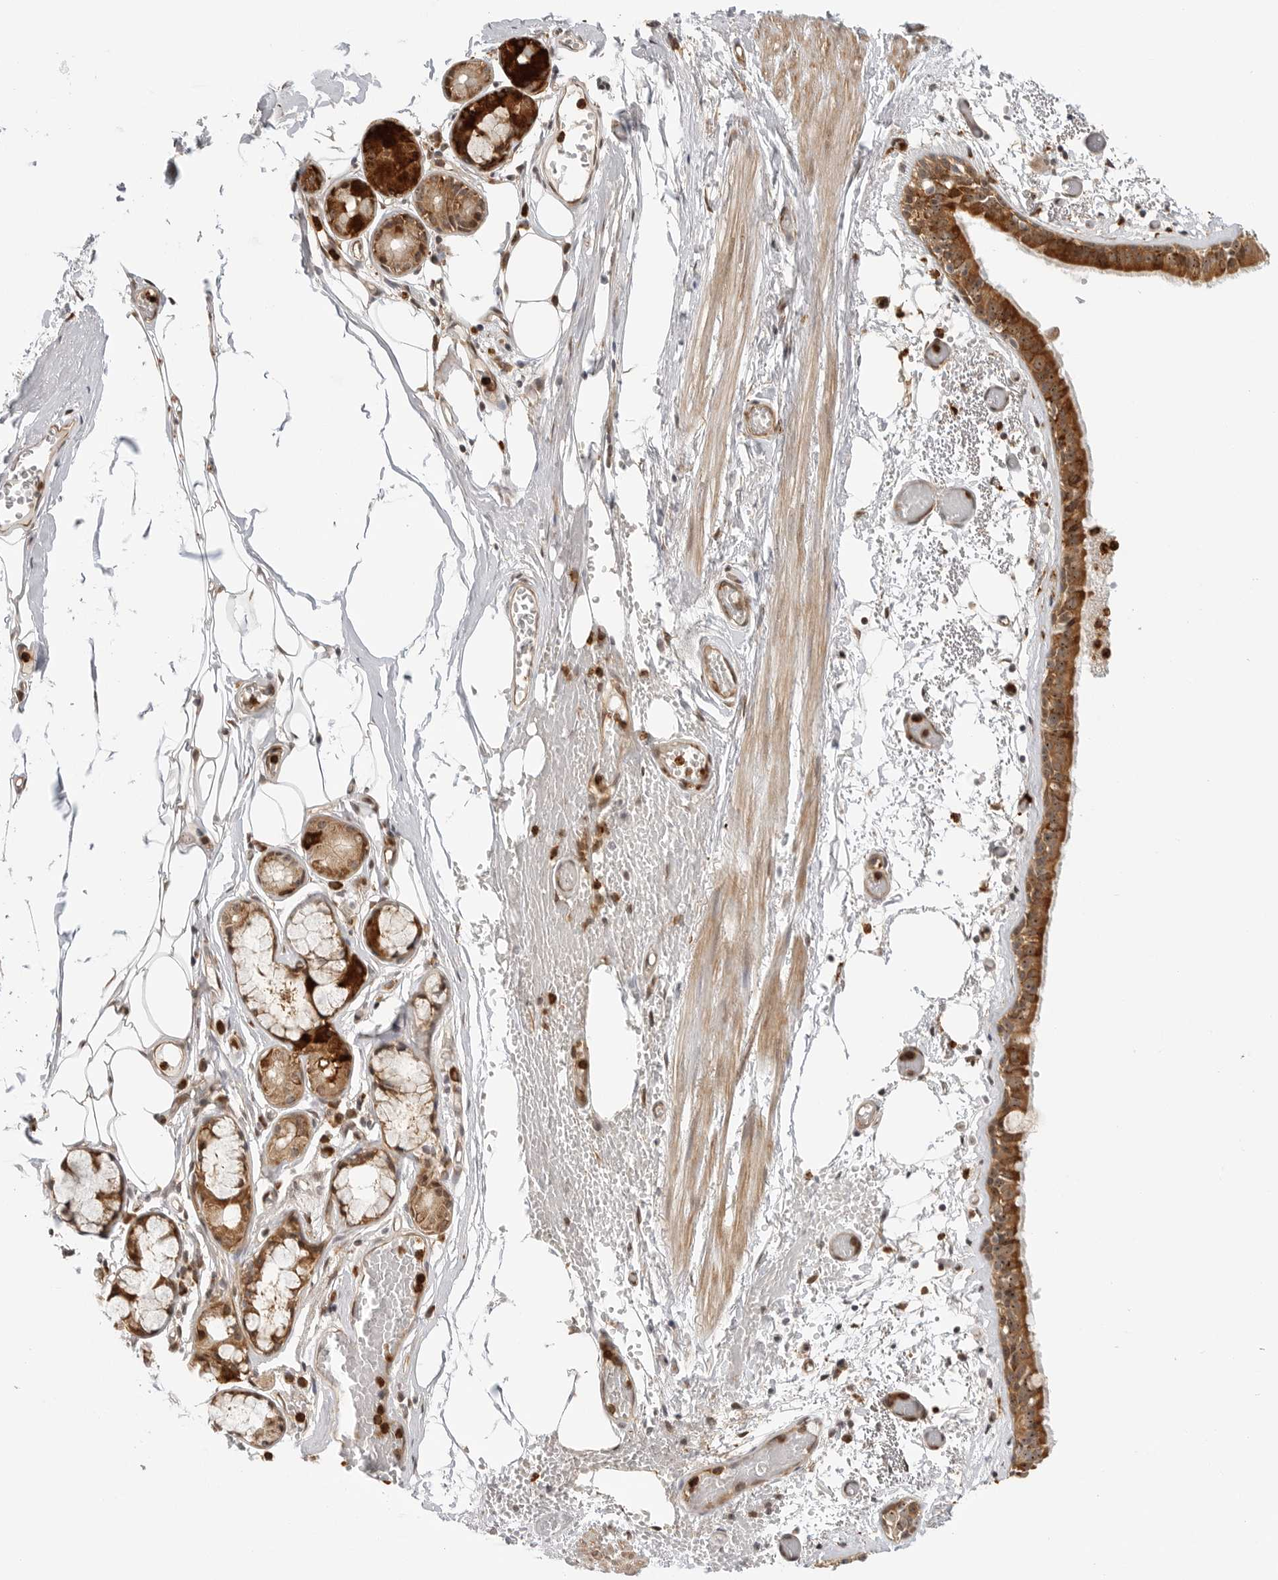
{"staining": {"intensity": "moderate", "quantity": ">75%", "location": "cytoplasmic/membranous,nuclear"}, "tissue": "bronchus", "cell_type": "Respiratory epithelial cells", "image_type": "normal", "snomed": [{"axis": "morphology", "description": "Normal tissue, NOS"}, {"axis": "topography", "description": "Bronchus"}, {"axis": "topography", "description": "Lung"}], "caption": "Immunohistochemistry micrograph of benign human bronchus stained for a protein (brown), which shows medium levels of moderate cytoplasmic/membranous,nuclear expression in about >75% of respiratory epithelial cells.", "gene": "DSCC1", "patient": {"sex": "male", "age": 56}}